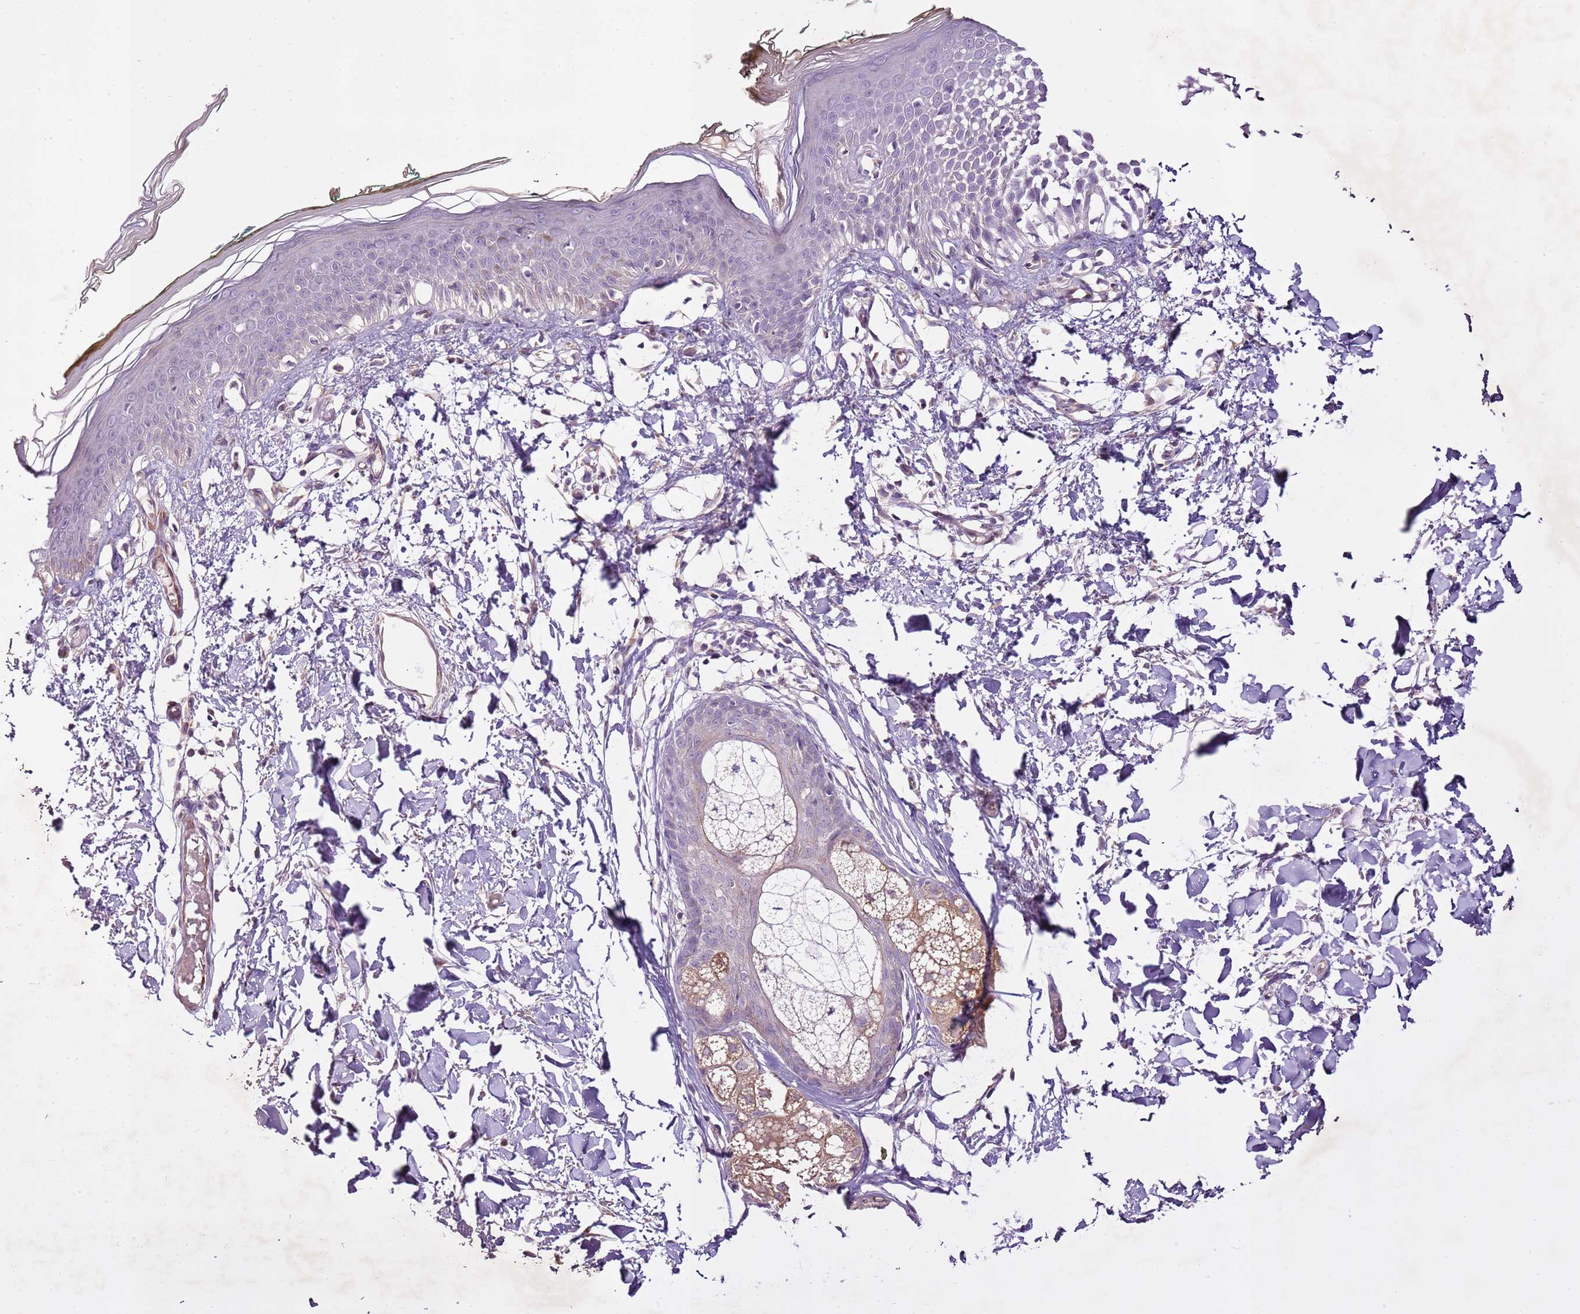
{"staining": {"intensity": "negative", "quantity": "none", "location": "none"}, "tissue": "skin", "cell_type": "Fibroblasts", "image_type": "normal", "snomed": [{"axis": "morphology", "description": "Normal tissue, NOS"}, {"axis": "topography", "description": "Skin"}], "caption": "Immunohistochemistry (IHC) histopathology image of benign skin: human skin stained with DAB shows no significant protein staining in fibroblasts. (DAB immunohistochemistry with hematoxylin counter stain).", "gene": "CMKLR1", "patient": {"sex": "male", "age": 62}}